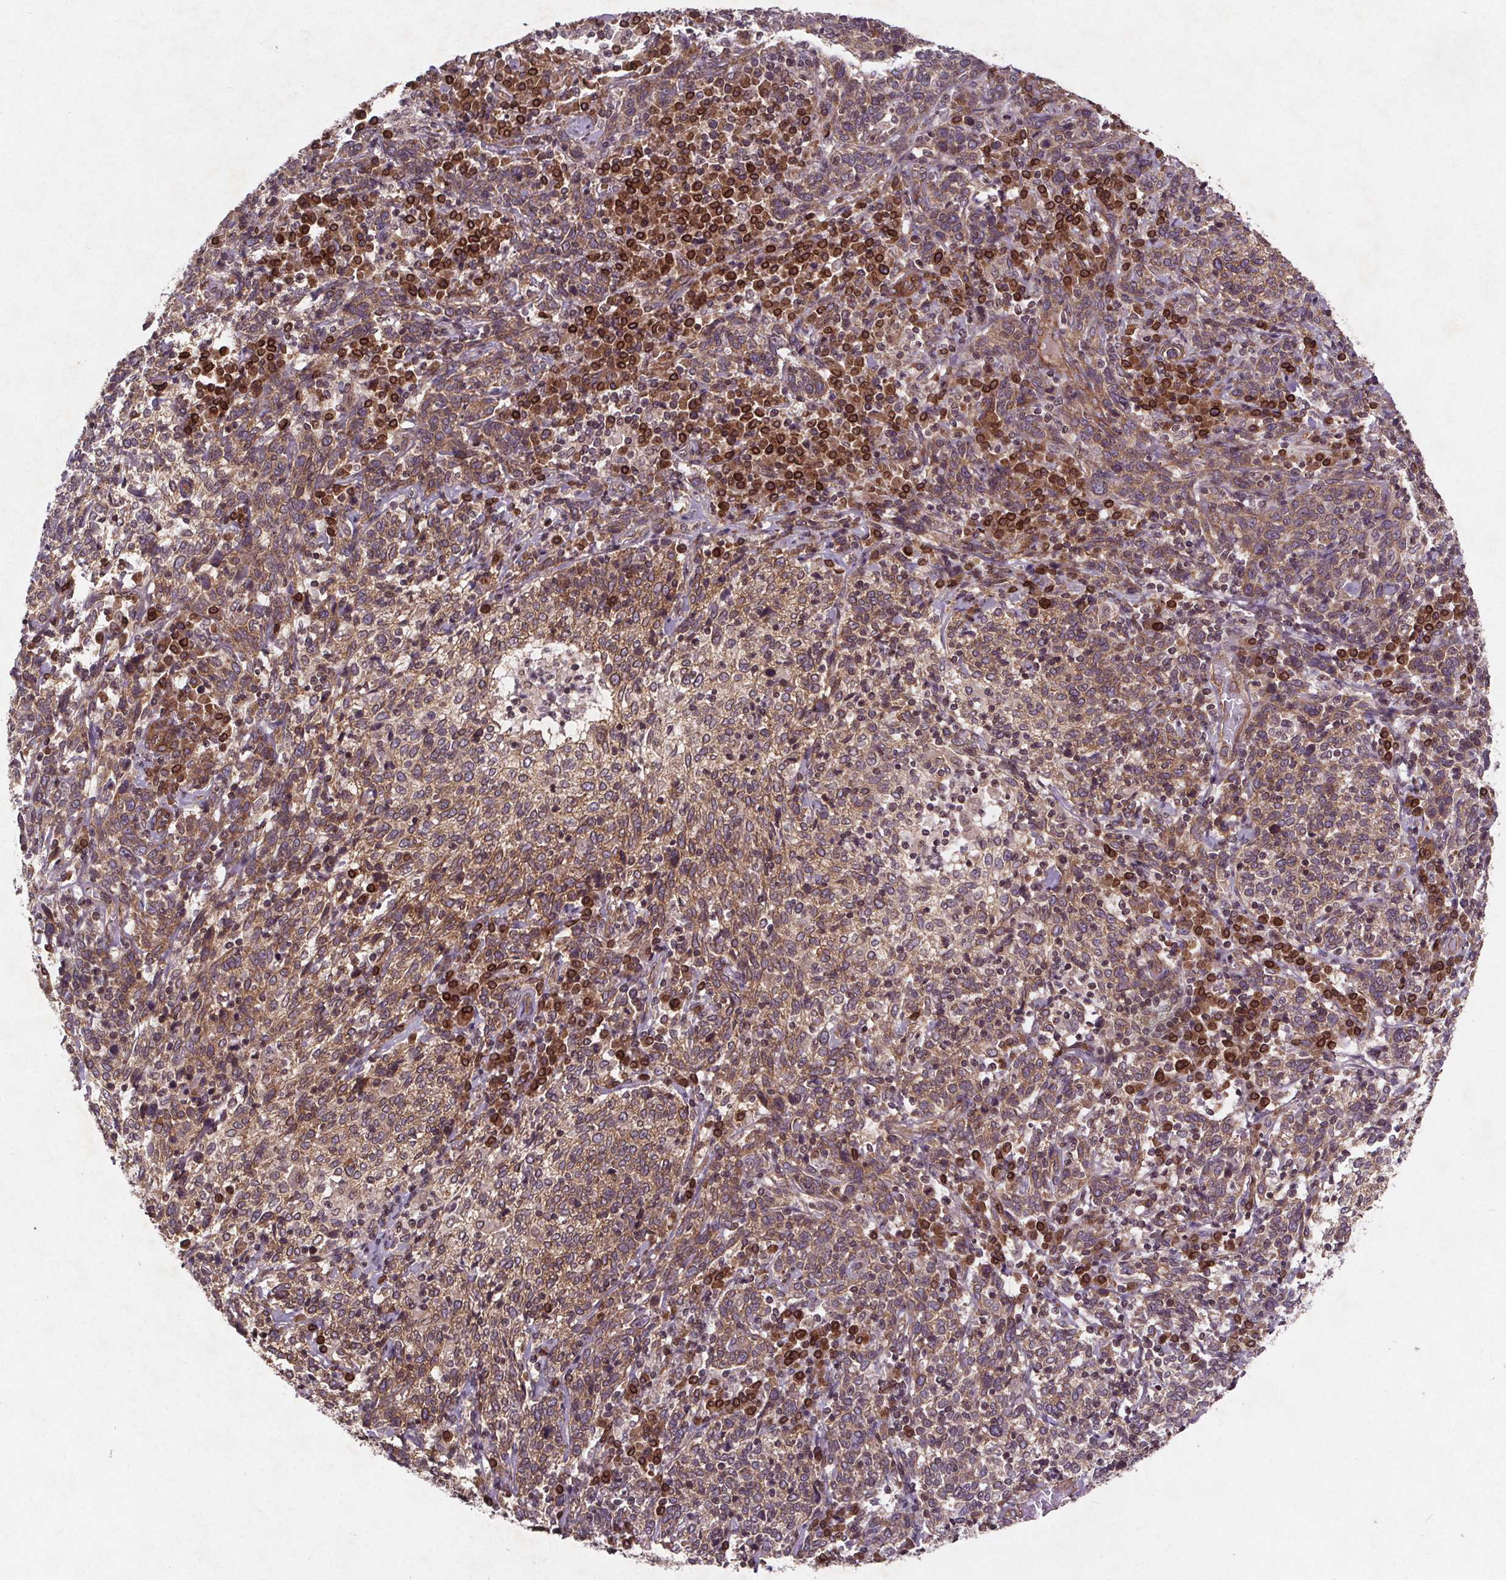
{"staining": {"intensity": "weak", "quantity": "25%-75%", "location": "cytoplasmic/membranous"}, "tissue": "cervical cancer", "cell_type": "Tumor cells", "image_type": "cancer", "snomed": [{"axis": "morphology", "description": "Squamous cell carcinoma, NOS"}, {"axis": "topography", "description": "Cervix"}], "caption": "Brown immunohistochemical staining in cervical cancer demonstrates weak cytoplasmic/membranous staining in about 25%-75% of tumor cells. Nuclei are stained in blue.", "gene": "STRN3", "patient": {"sex": "female", "age": 46}}